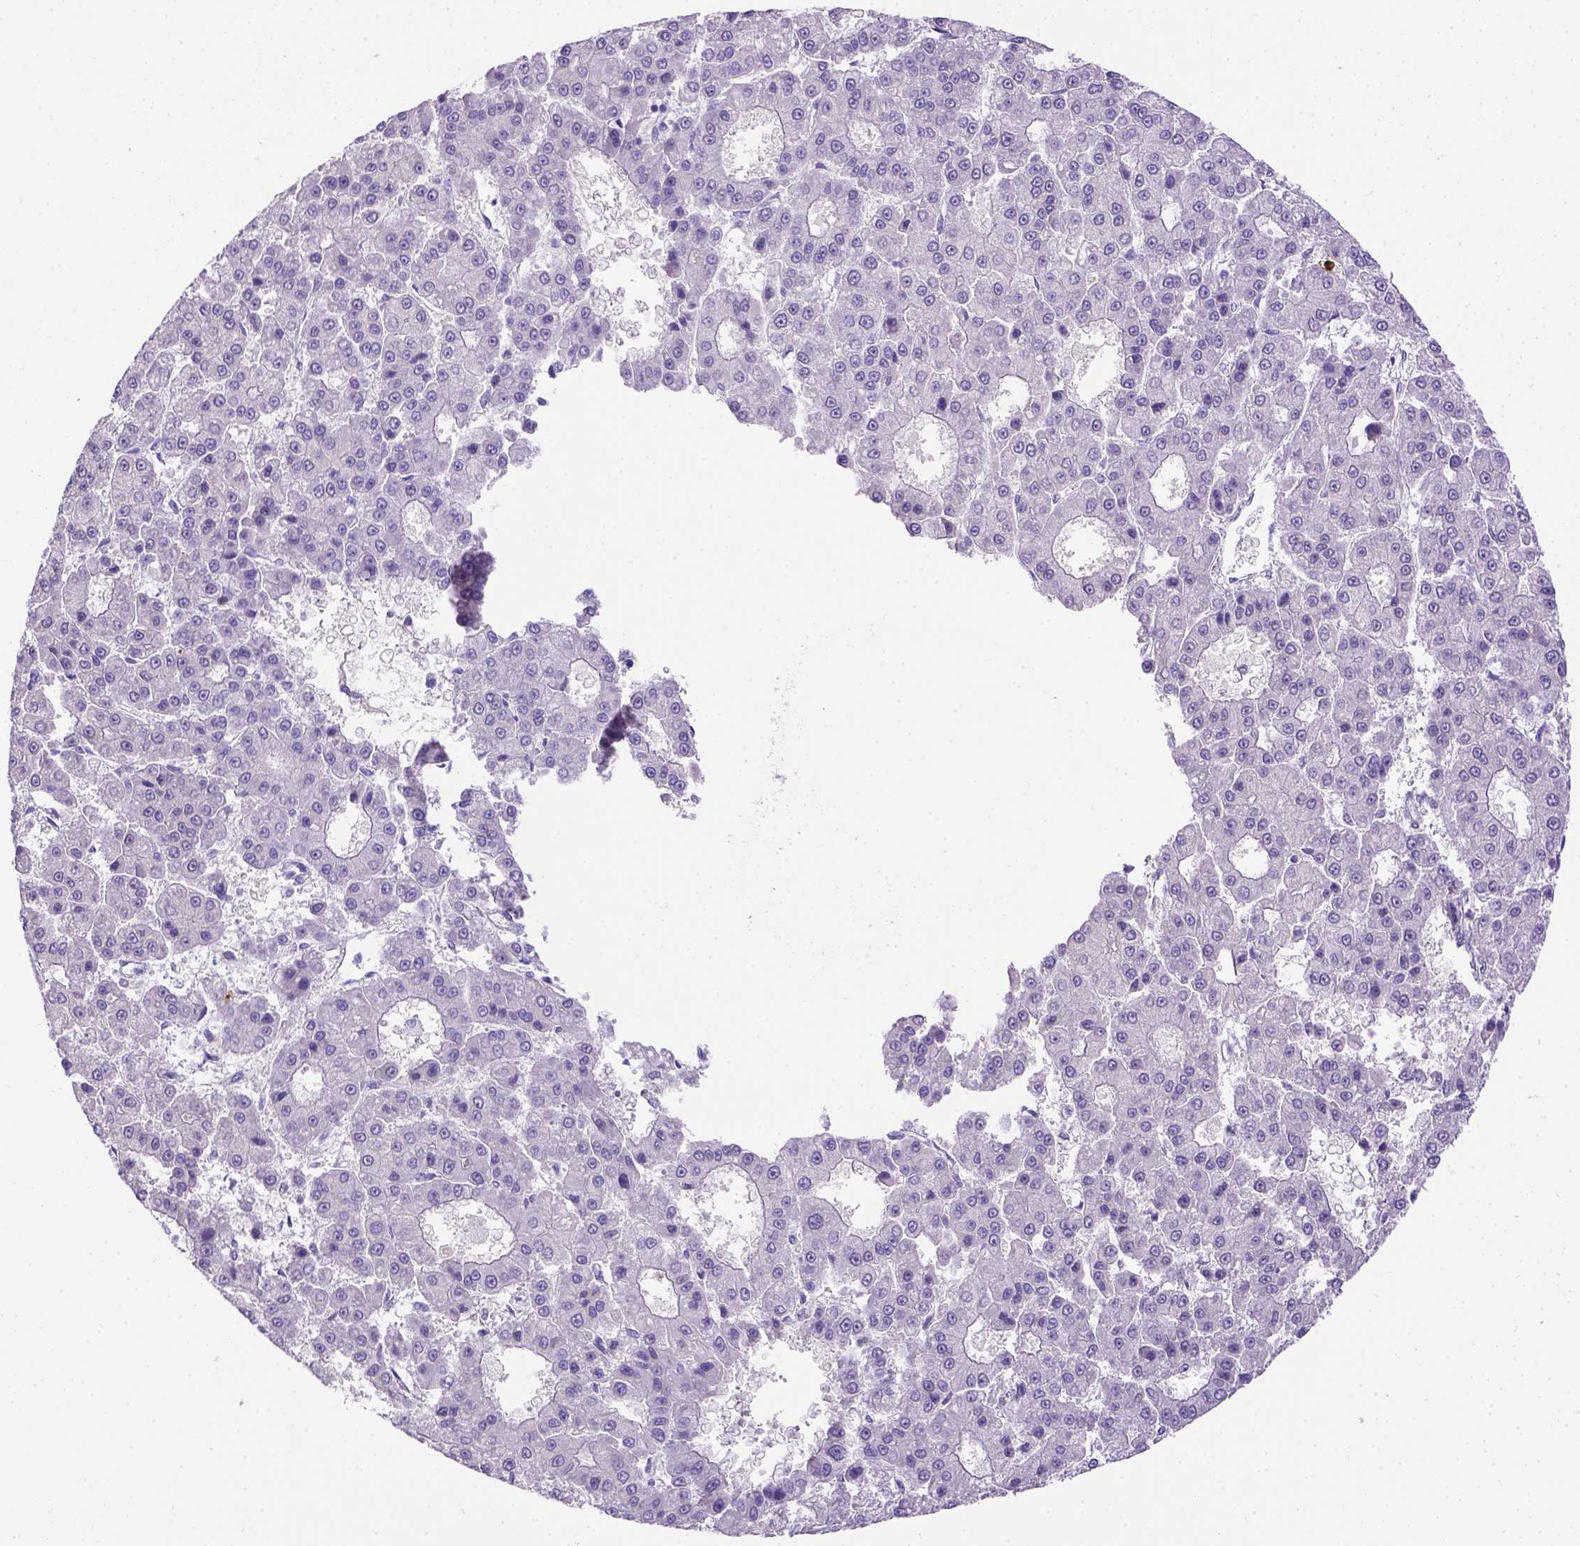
{"staining": {"intensity": "negative", "quantity": "none", "location": "none"}, "tissue": "liver cancer", "cell_type": "Tumor cells", "image_type": "cancer", "snomed": [{"axis": "morphology", "description": "Carcinoma, Hepatocellular, NOS"}, {"axis": "topography", "description": "Liver"}], "caption": "Liver cancer stained for a protein using IHC displays no positivity tumor cells.", "gene": "B3GAT1", "patient": {"sex": "male", "age": 70}}